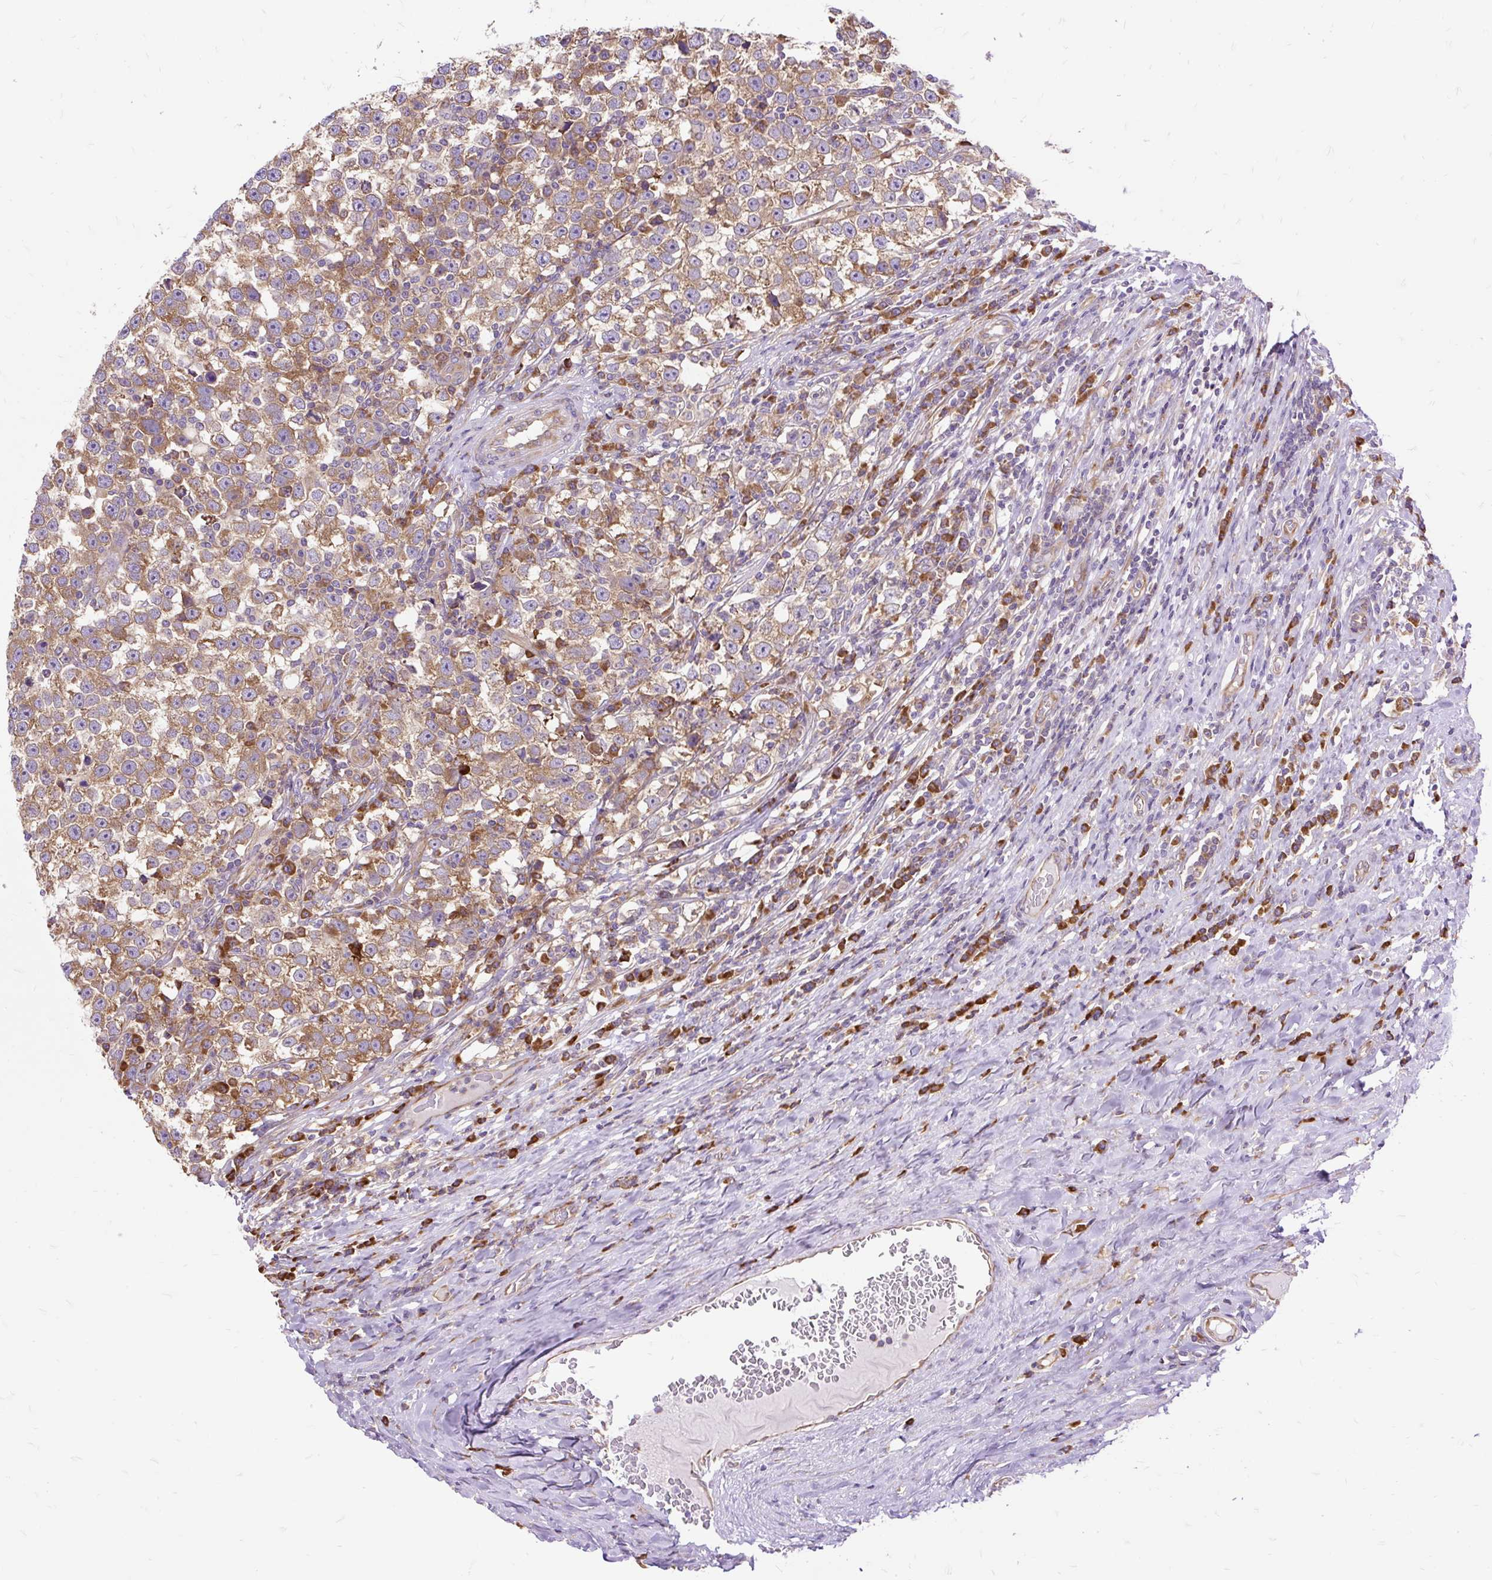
{"staining": {"intensity": "moderate", "quantity": ">75%", "location": "cytoplasmic/membranous"}, "tissue": "testis cancer", "cell_type": "Tumor cells", "image_type": "cancer", "snomed": [{"axis": "morphology", "description": "Normal tissue, NOS"}, {"axis": "morphology", "description": "Seminoma, NOS"}, {"axis": "topography", "description": "Testis"}], "caption": "About >75% of tumor cells in human testis seminoma display moderate cytoplasmic/membranous protein staining as visualized by brown immunohistochemical staining.", "gene": "RPS5", "patient": {"sex": "male", "age": 43}}